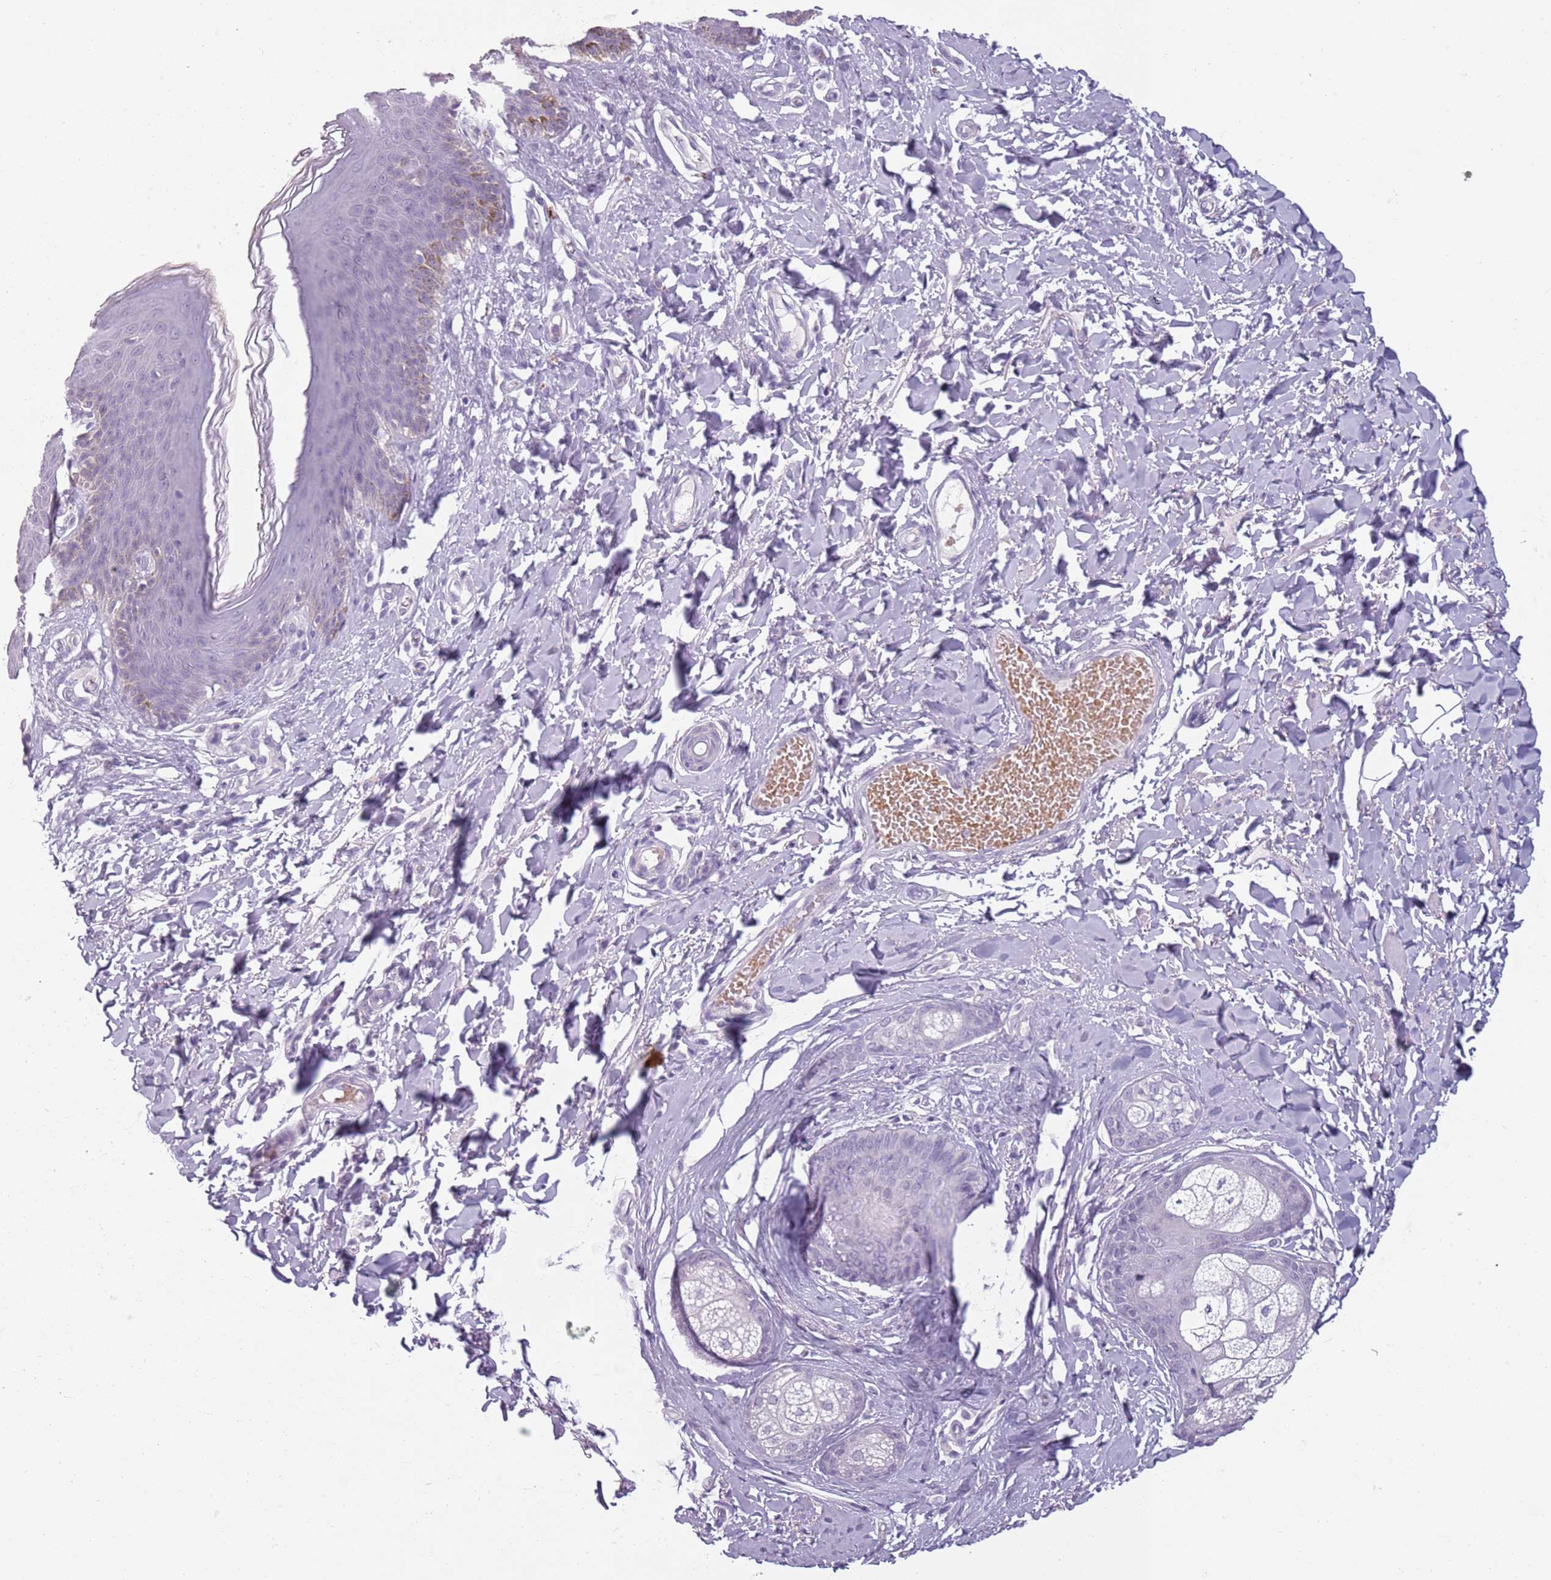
{"staining": {"intensity": "negative", "quantity": "none", "location": "none"}, "tissue": "skin", "cell_type": "Epidermal cells", "image_type": "normal", "snomed": [{"axis": "morphology", "description": "Normal tissue, NOS"}, {"axis": "topography", "description": "Vulva"}], "caption": "The photomicrograph demonstrates no staining of epidermal cells in benign skin. (DAB IHC, high magnification).", "gene": "PIEZO1", "patient": {"sex": "female", "age": 66}}